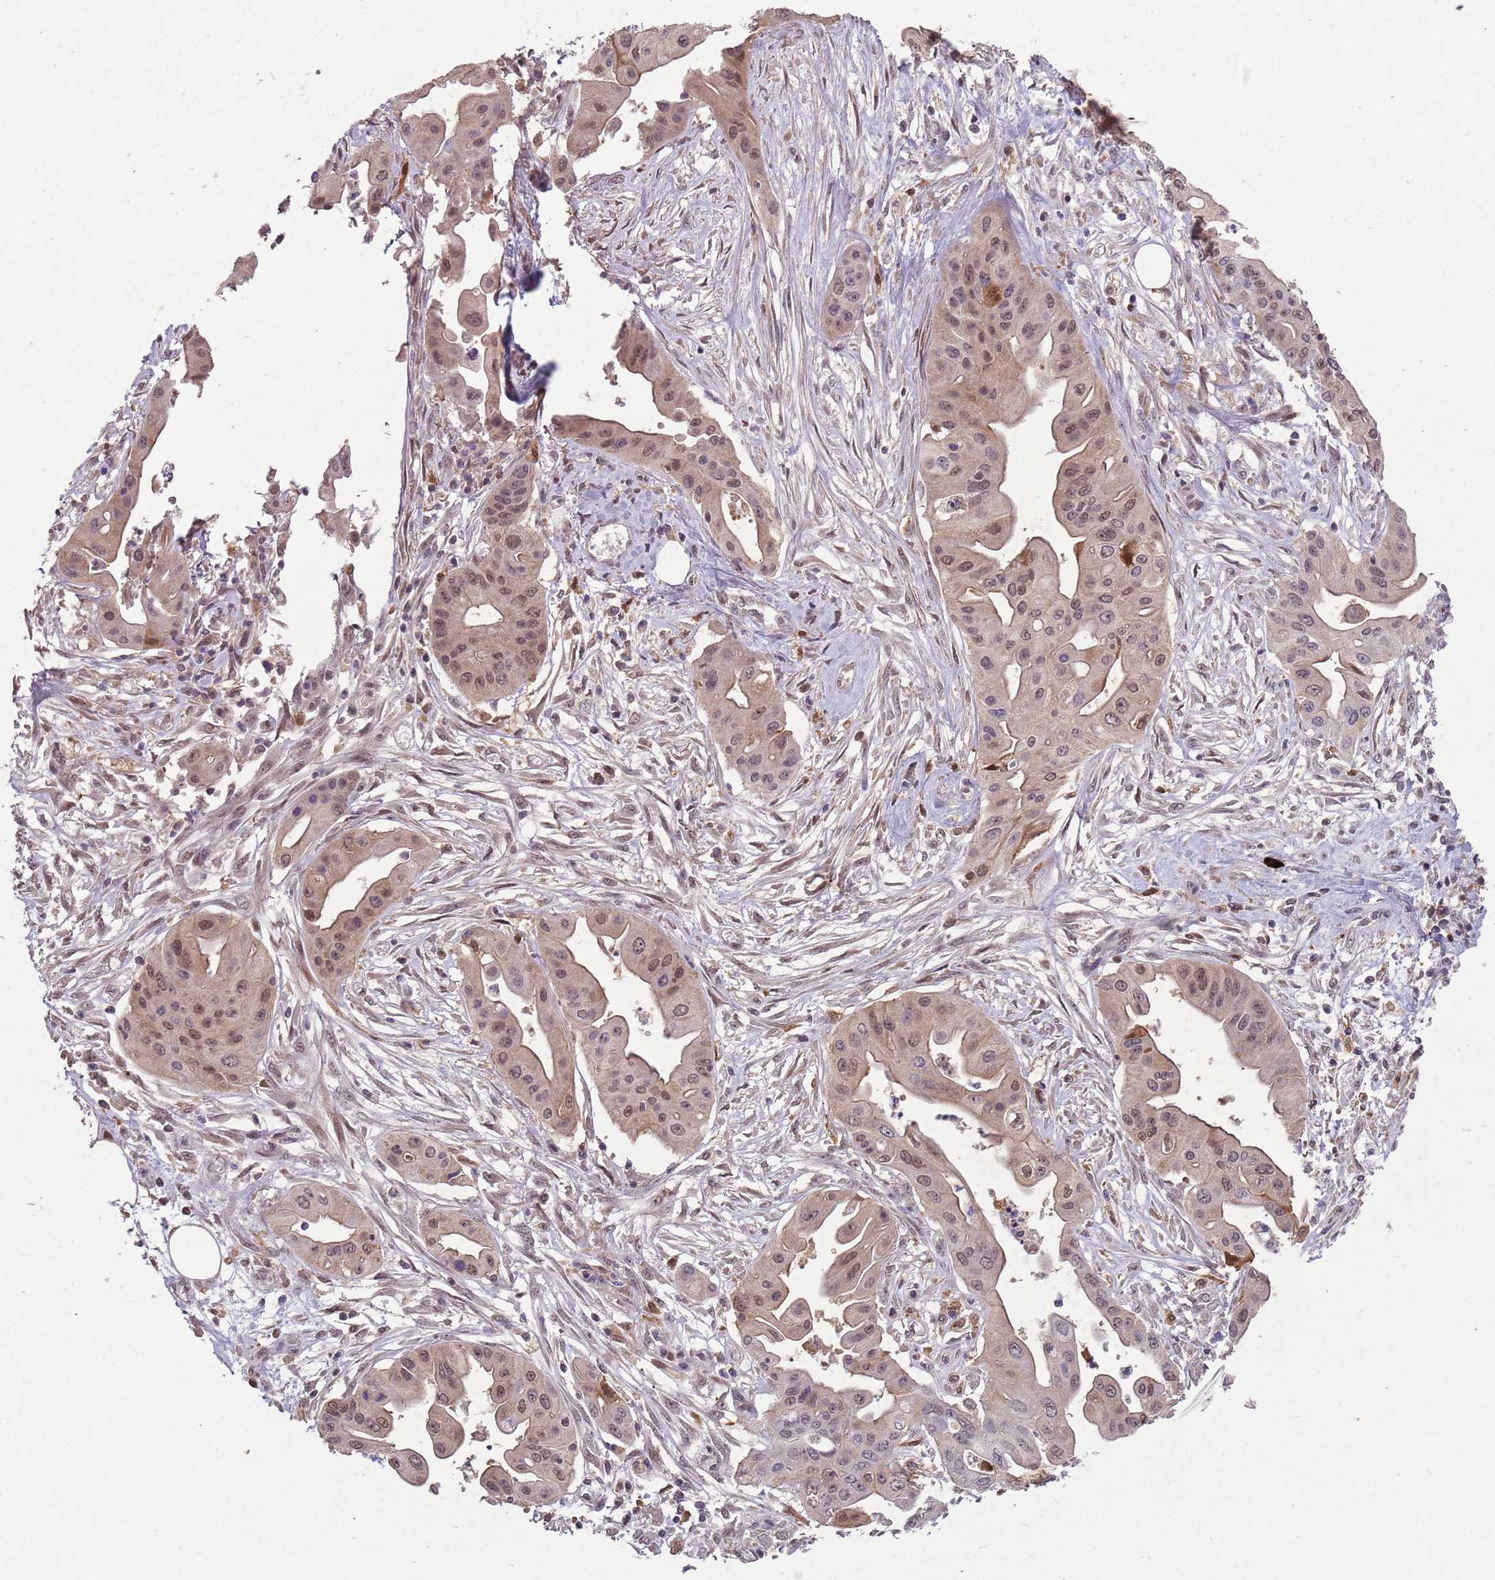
{"staining": {"intensity": "moderate", "quantity": ">75%", "location": "nuclear"}, "tissue": "ovarian cancer", "cell_type": "Tumor cells", "image_type": "cancer", "snomed": [{"axis": "morphology", "description": "Cystadenocarcinoma, mucinous, NOS"}, {"axis": "topography", "description": "Ovary"}], "caption": "A high-resolution histopathology image shows immunohistochemistry staining of ovarian mucinous cystadenocarcinoma, which exhibits moderate nuclear expression in approximately >75% of tumor cells. (IHC, brightfield microscopy, high magnification).", "gene": "ZNF639", "patient": {"sex": "female", "age": 70}}